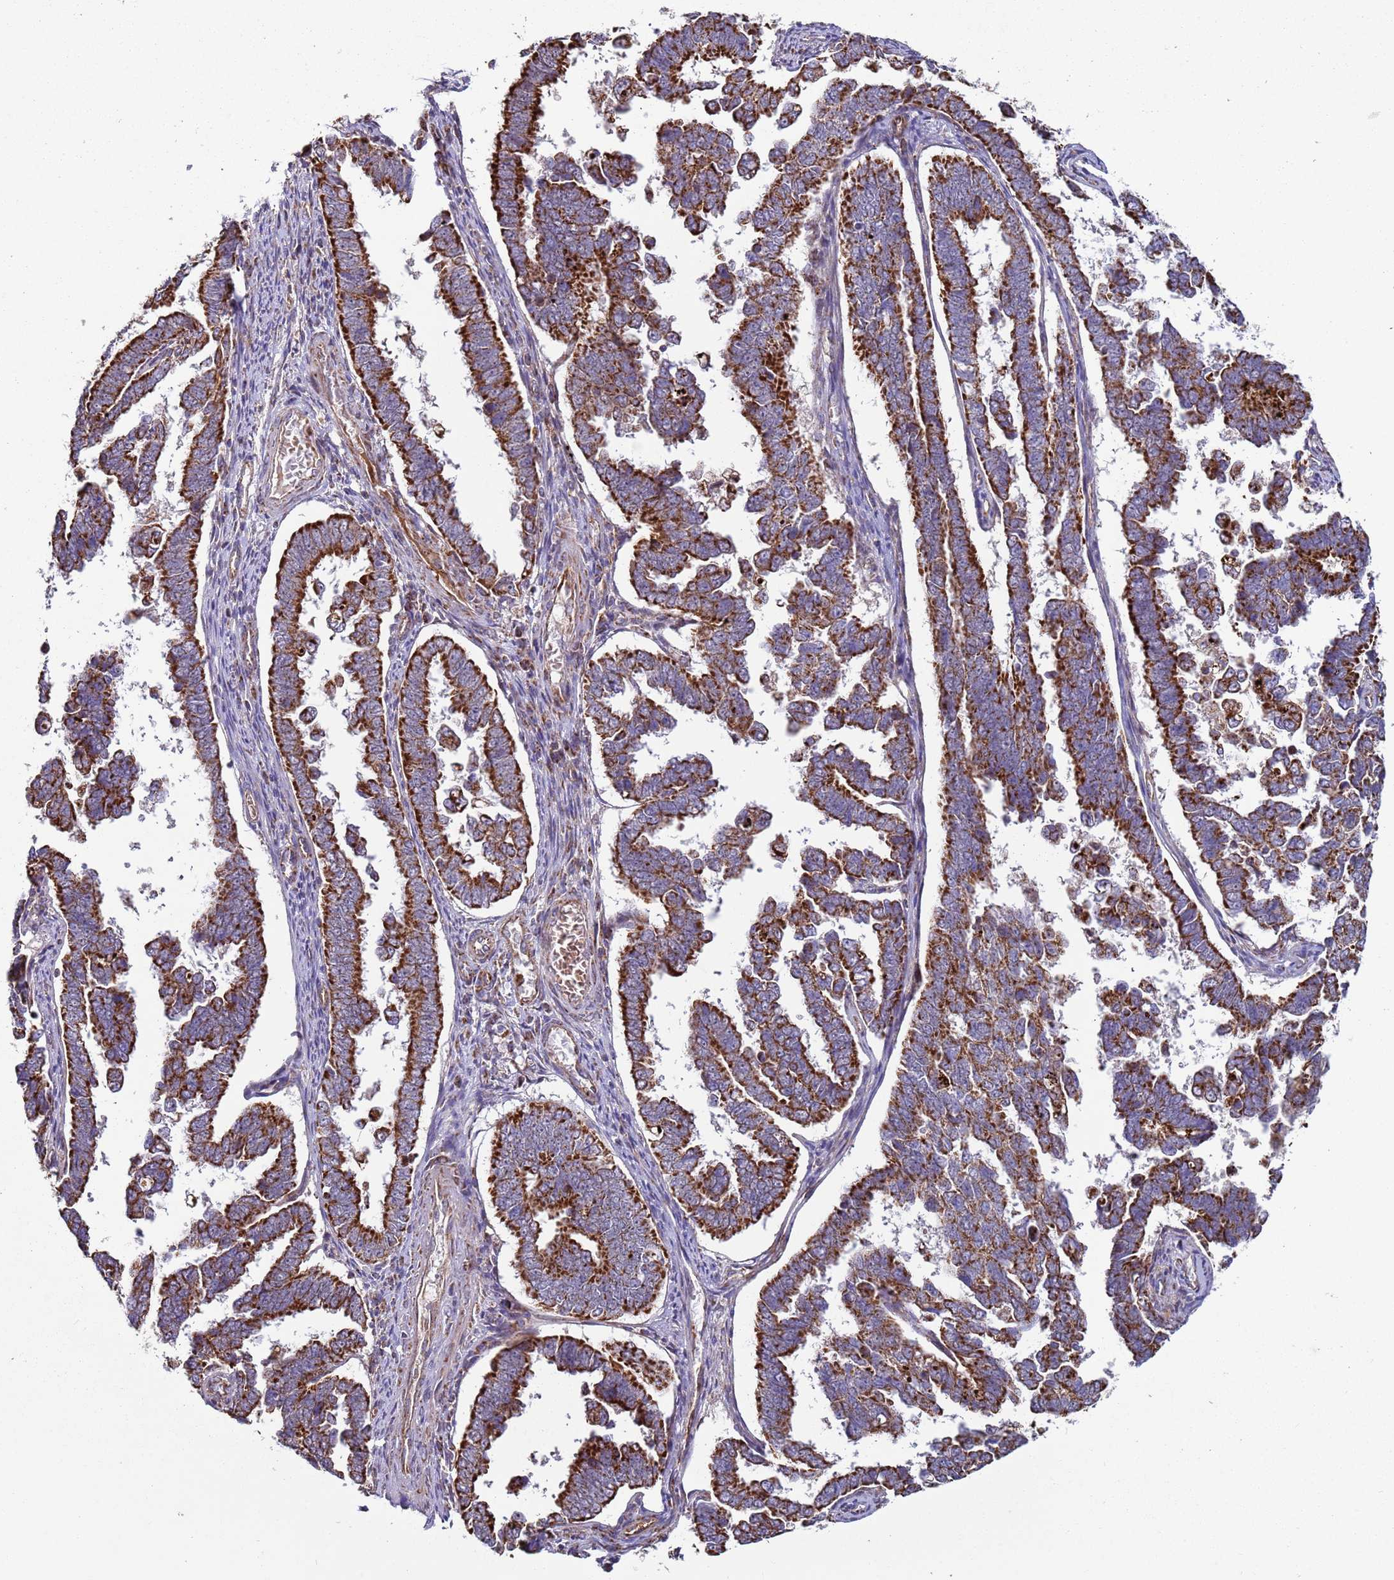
{"staining": {"intensity": "strong", "quantity": ">75%", "location": "cytoplasmic/membranous"}, "tissue": "endometrial cancer", "cell_type": "Tumor cells", "image_type": "cancer", "snomed": [{"axis": "morphology", "description": "Adenocarcinoma, NOS"}, {"axis": "topography", "description": "Endometrium"}], "caption": "This photomicrograph shows endometrial adenocarcinoma stained with IHC to label a protein in brown. The cytoplasmic/membranous of tumor cells show strong positivity for the protein. Nuclei are counter-stained blue.", "gene": "FBXO33", "patient": {"sex": "female", "age": 75}}